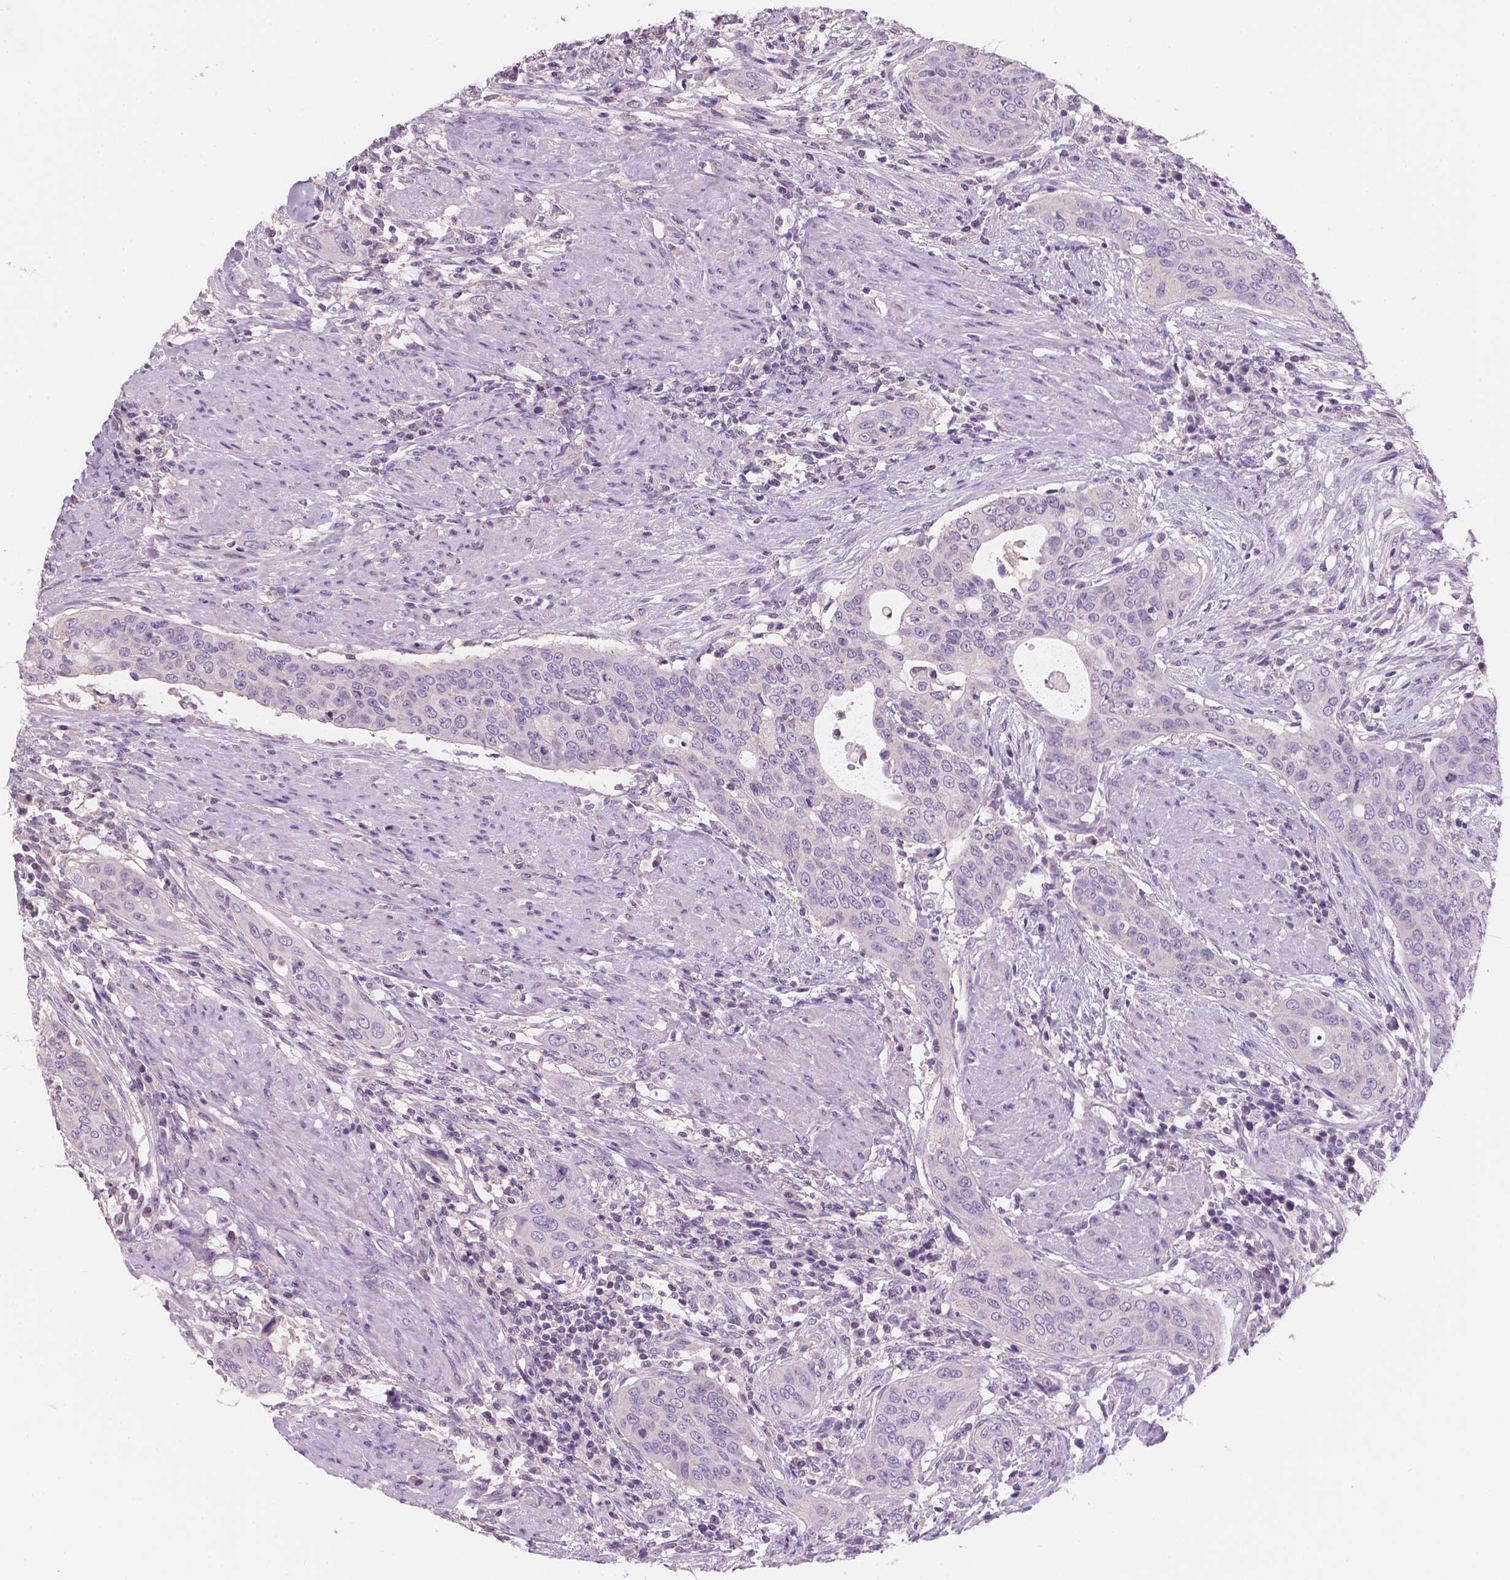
{"staining": {"intensity": "negative", "quantity": "none", "location": "none"}, "tissue": "urothelial cancer", "cell_type": "Tumor cells", "image_type": "cancer", "snomed": [{"axis": "morphology", "description": "Urothelial carcinoma, High grade"}, {"axis": "topography", "description": "Urinary bladder"}], "caption": "The histopathology image demonstrates no significant expression in tumor cells of urothelial cancer. Nuclei are stained in blue.", "gene": "SBSN", "patient": {"sex": "male", "age": 82}}